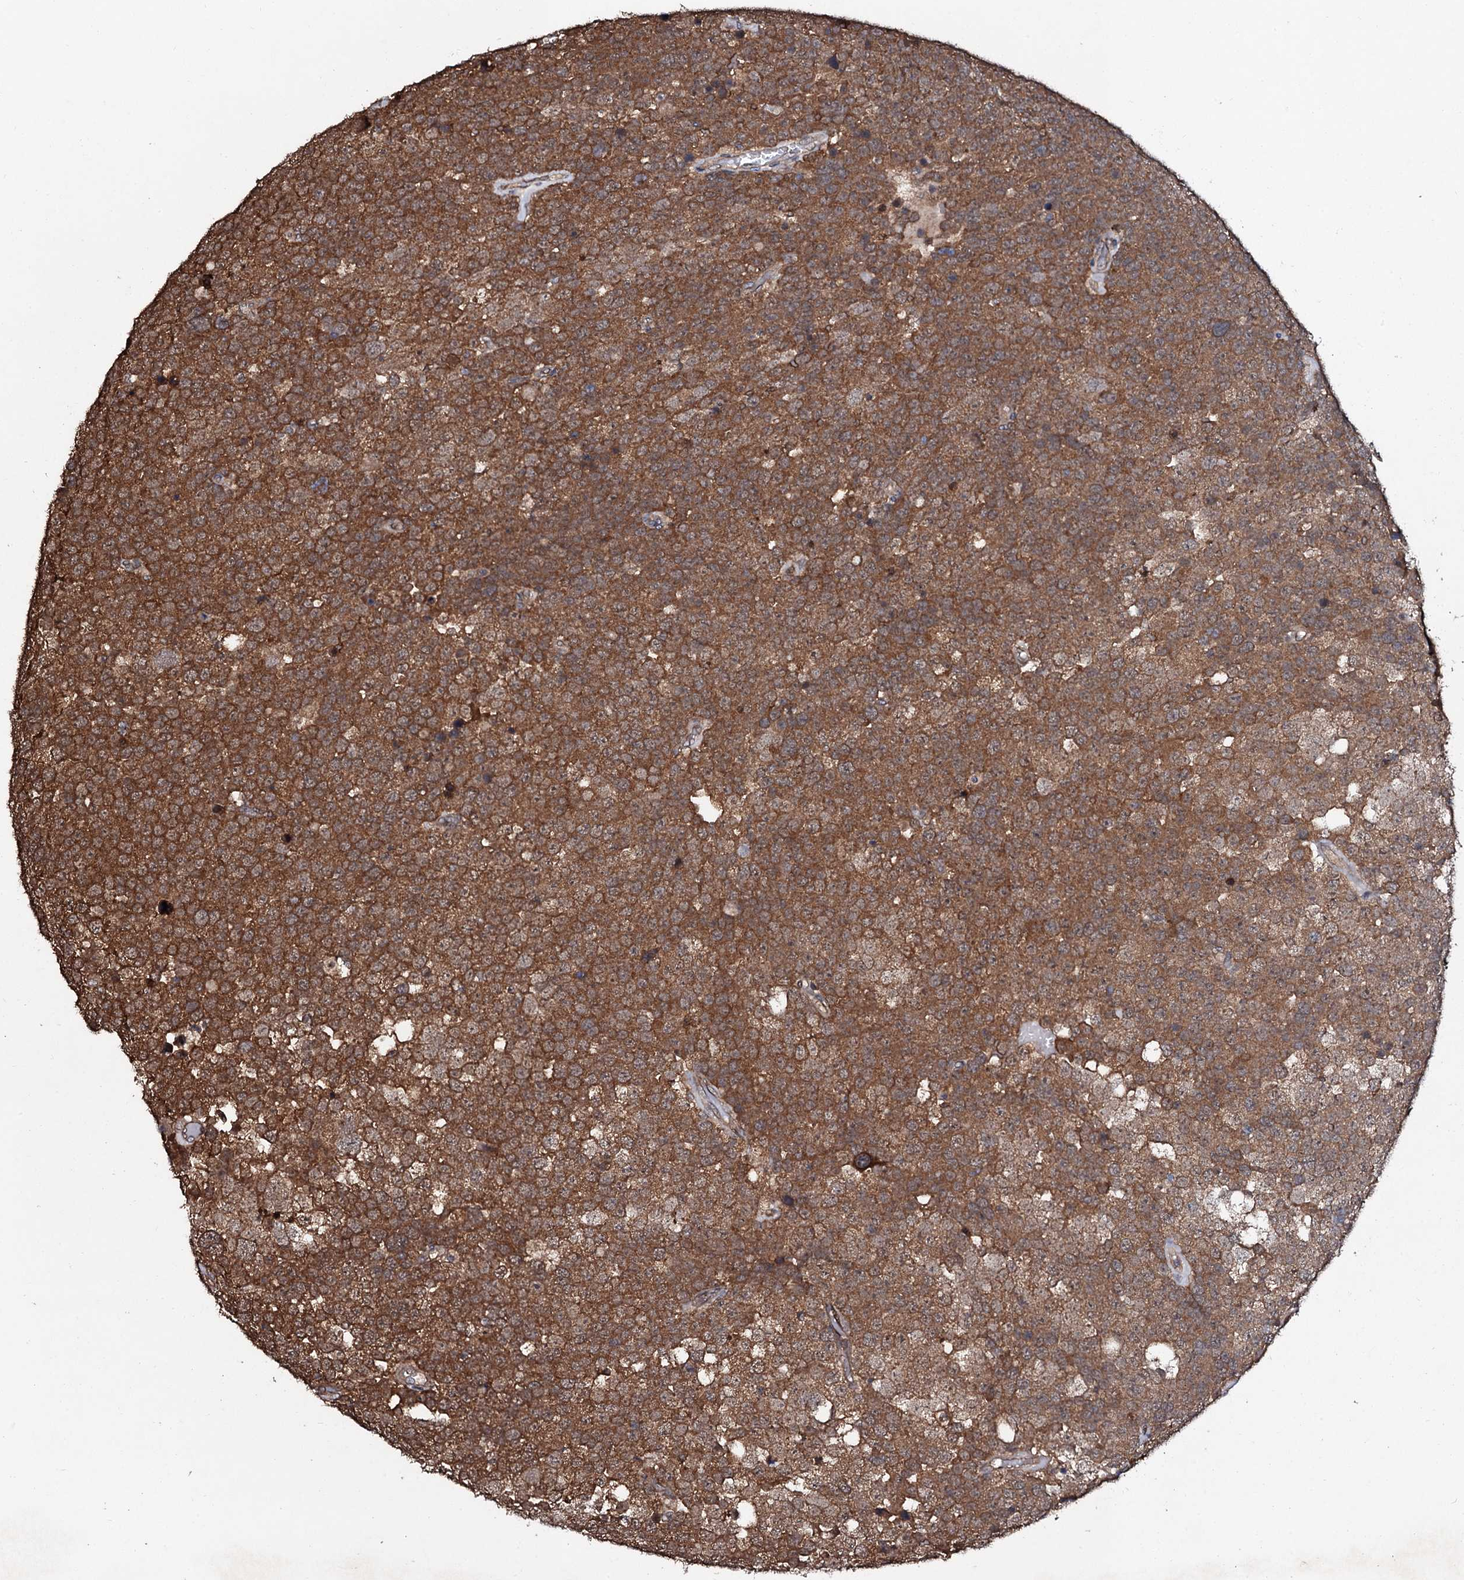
{"staining": {"intensity": "moderate", "quantity": ">75%", "location": "cytoplasmic/membranous"}, "tissue": "testis cancer", "cell_type": "Tumor cells", "image_type": "cancer", "snomed": [{"axis": "morphology", "description": "Seminoma, NOS"}, {"axis": "topography", "description": "Testis"}], "caption": "IHC histopathology image of human testis seminoma stained for a protein (brown), which demonstrates medium levels of moderate cytoplasmic/membranous expression in about >75% of tumor cells.", "gene": "COG6", "patient": {"sex": "male", "age": 71}}